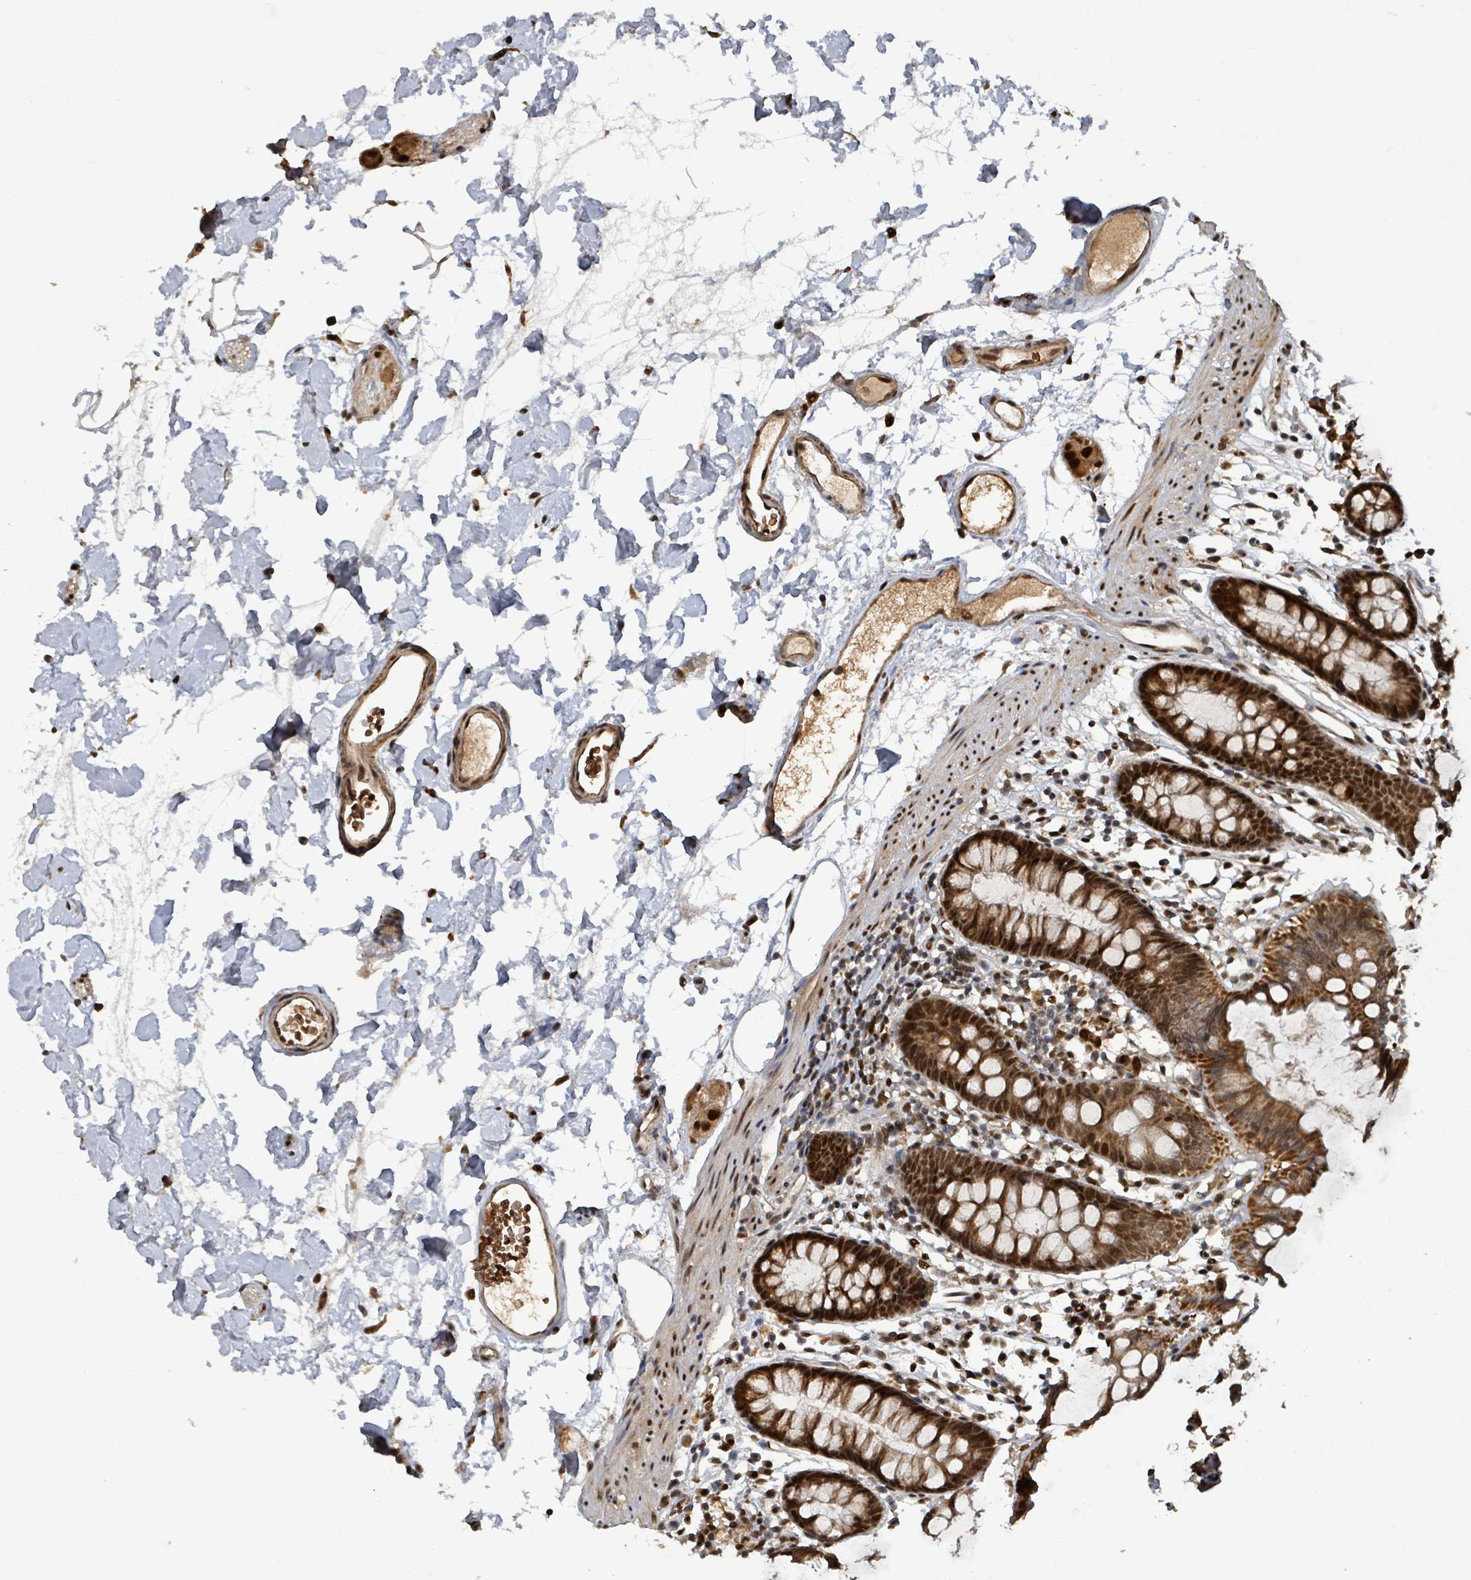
{"staining": {"intensity": "strong", "quantity": ">75%", "location": "cytoplasmic/membranous,nuclear"}, "tissue": "colon", "cell_type": "Endothelial cells", "image_type": "normal", "snomed": [{"axis": "morphology", "description": "Normal tissue, NOS"}, {"axis": "topography", "description": "Colon"}], "caption": "Colon stained with IHC reveals strong cytoplasmic/membranous,nuclear expression in about >75% of endothelial cells.", "gene": "PATZ1", "patient": {"sex": "female", "age": 84}}